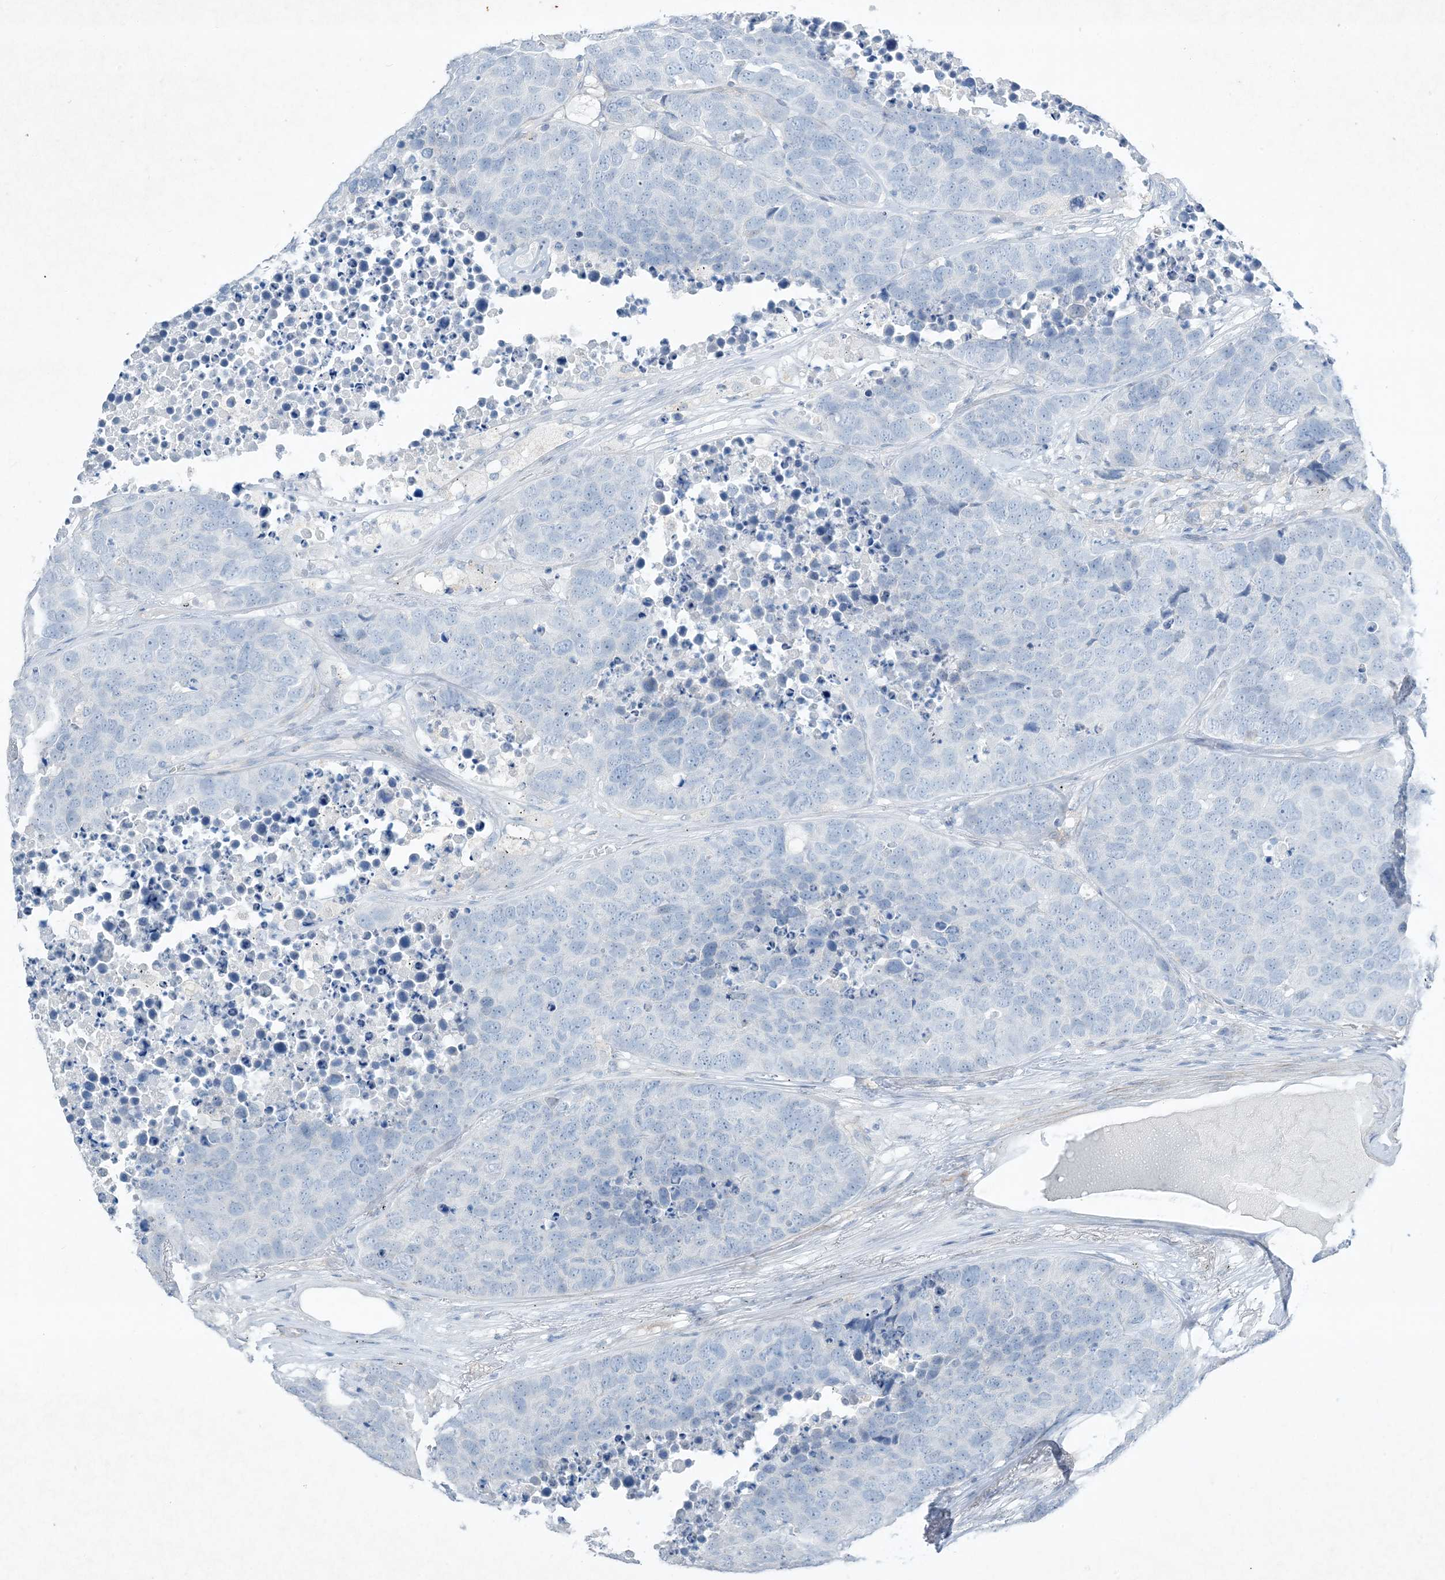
{"staining": {"intensity": "negative", "quantity": "none", "location": "none"}, "tissue": "carcinoid", "cell_type": "Tumor cells", "image_type": "cancer", "snomed": [{"axis": "morphology", "description": "Carcinoid, malignant, NOS"}, {"axis": "topography", "description": "Lung"}], "caption": "IHC of human carcinoid (malignant) demonstrates no staining in tumor cells. Nuclei are stained in blue.", "gene": "PGM5", "patient": {"sex": "male", "age": 60}}